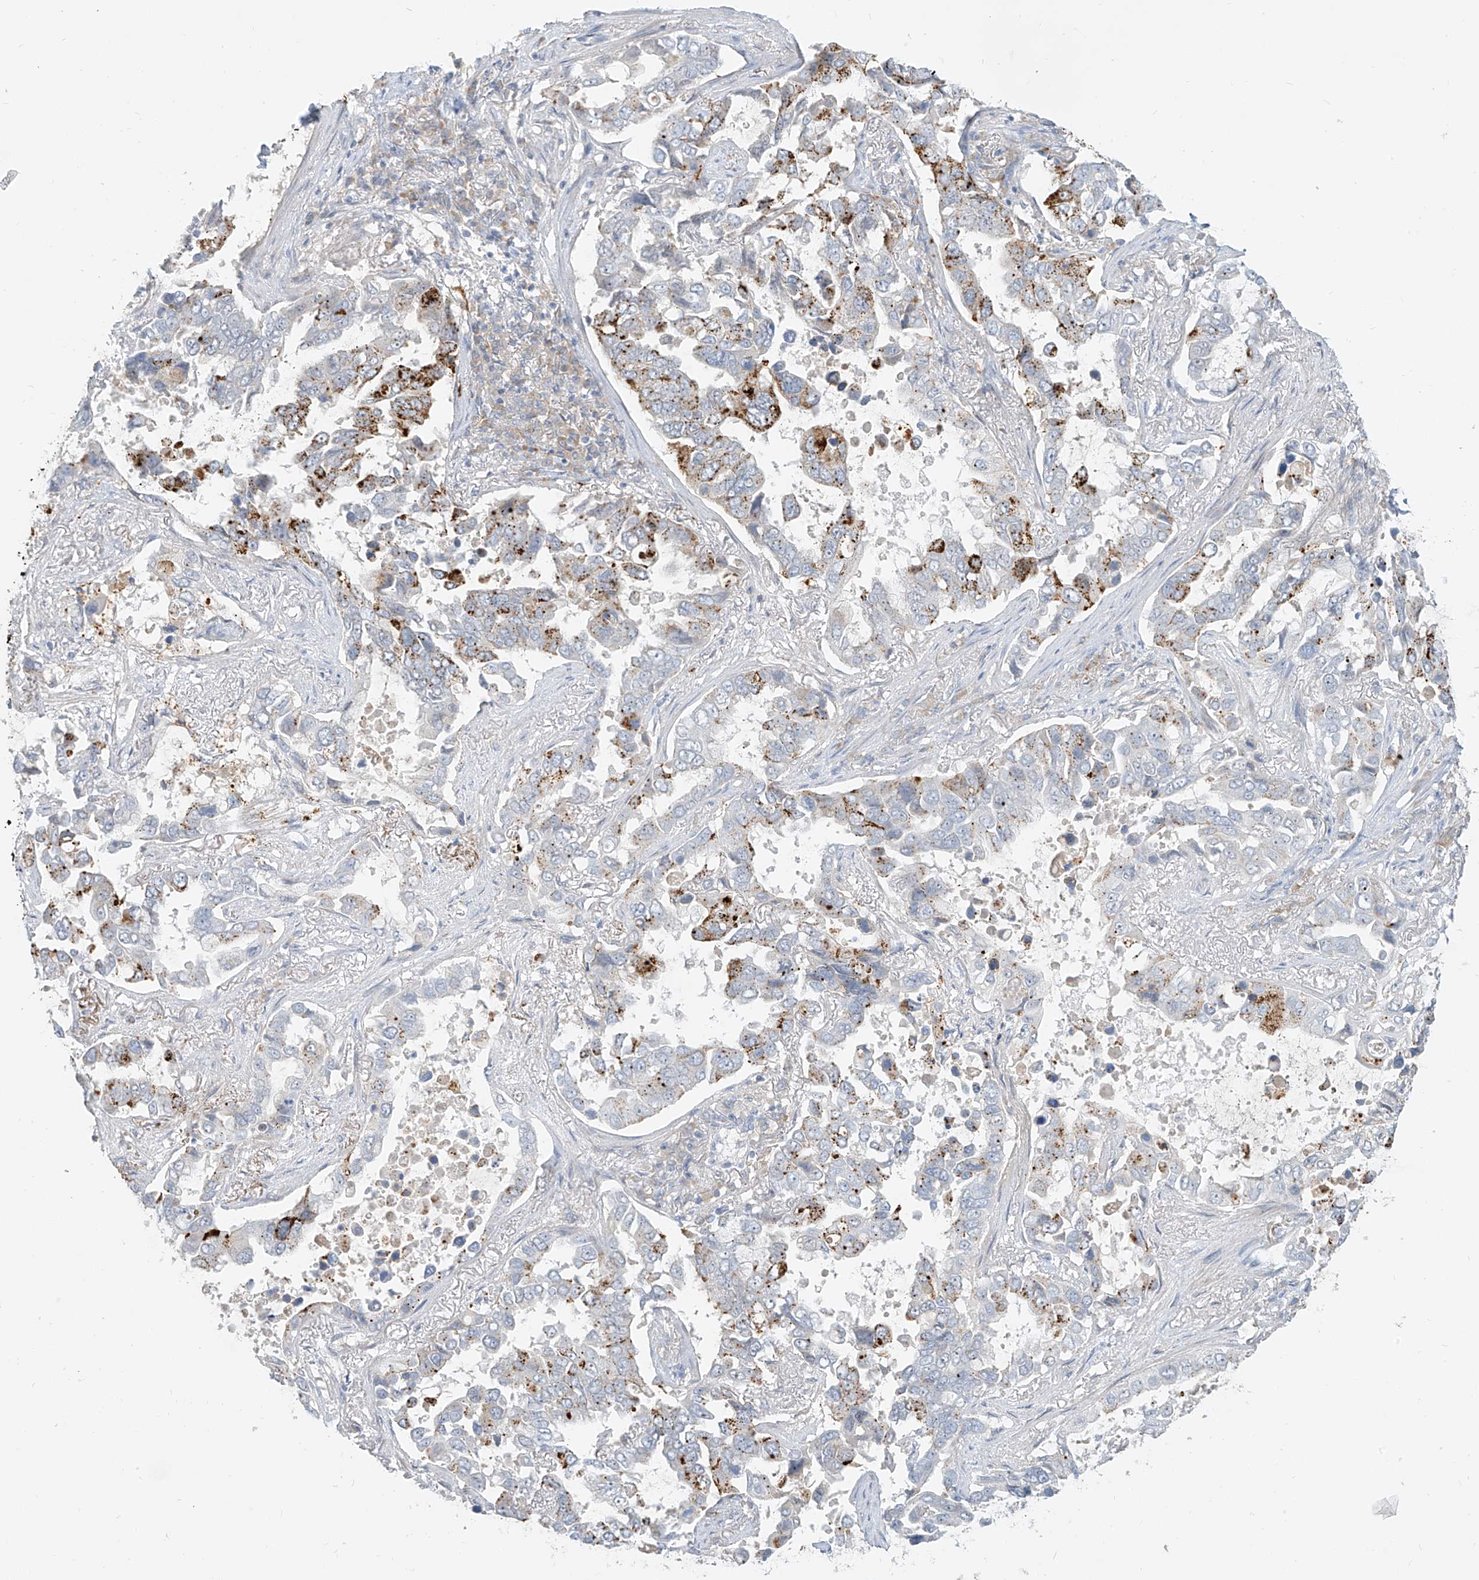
{"staining": {"intensity": "strong", "quantity": "<25%", "location": "cytoplasmic/membranous"}, "tissue": "lung cancer", "cell_type": "Tumor cells", "image_type": "cancer", "snomed": [{"axis": "morphology", "description": "Squamous cell carcinoma, NOS"}, {"axis": "topography", "description": "Lung"}], "caption": "The micrograph shows a brown stain indicating the presence of a protein in the cytoplasmic/membranous of tumor cells in squamous cell carcinoma (lung).", "gene": "C2orf42", "patient": {"sex": "male", "age": 66}}